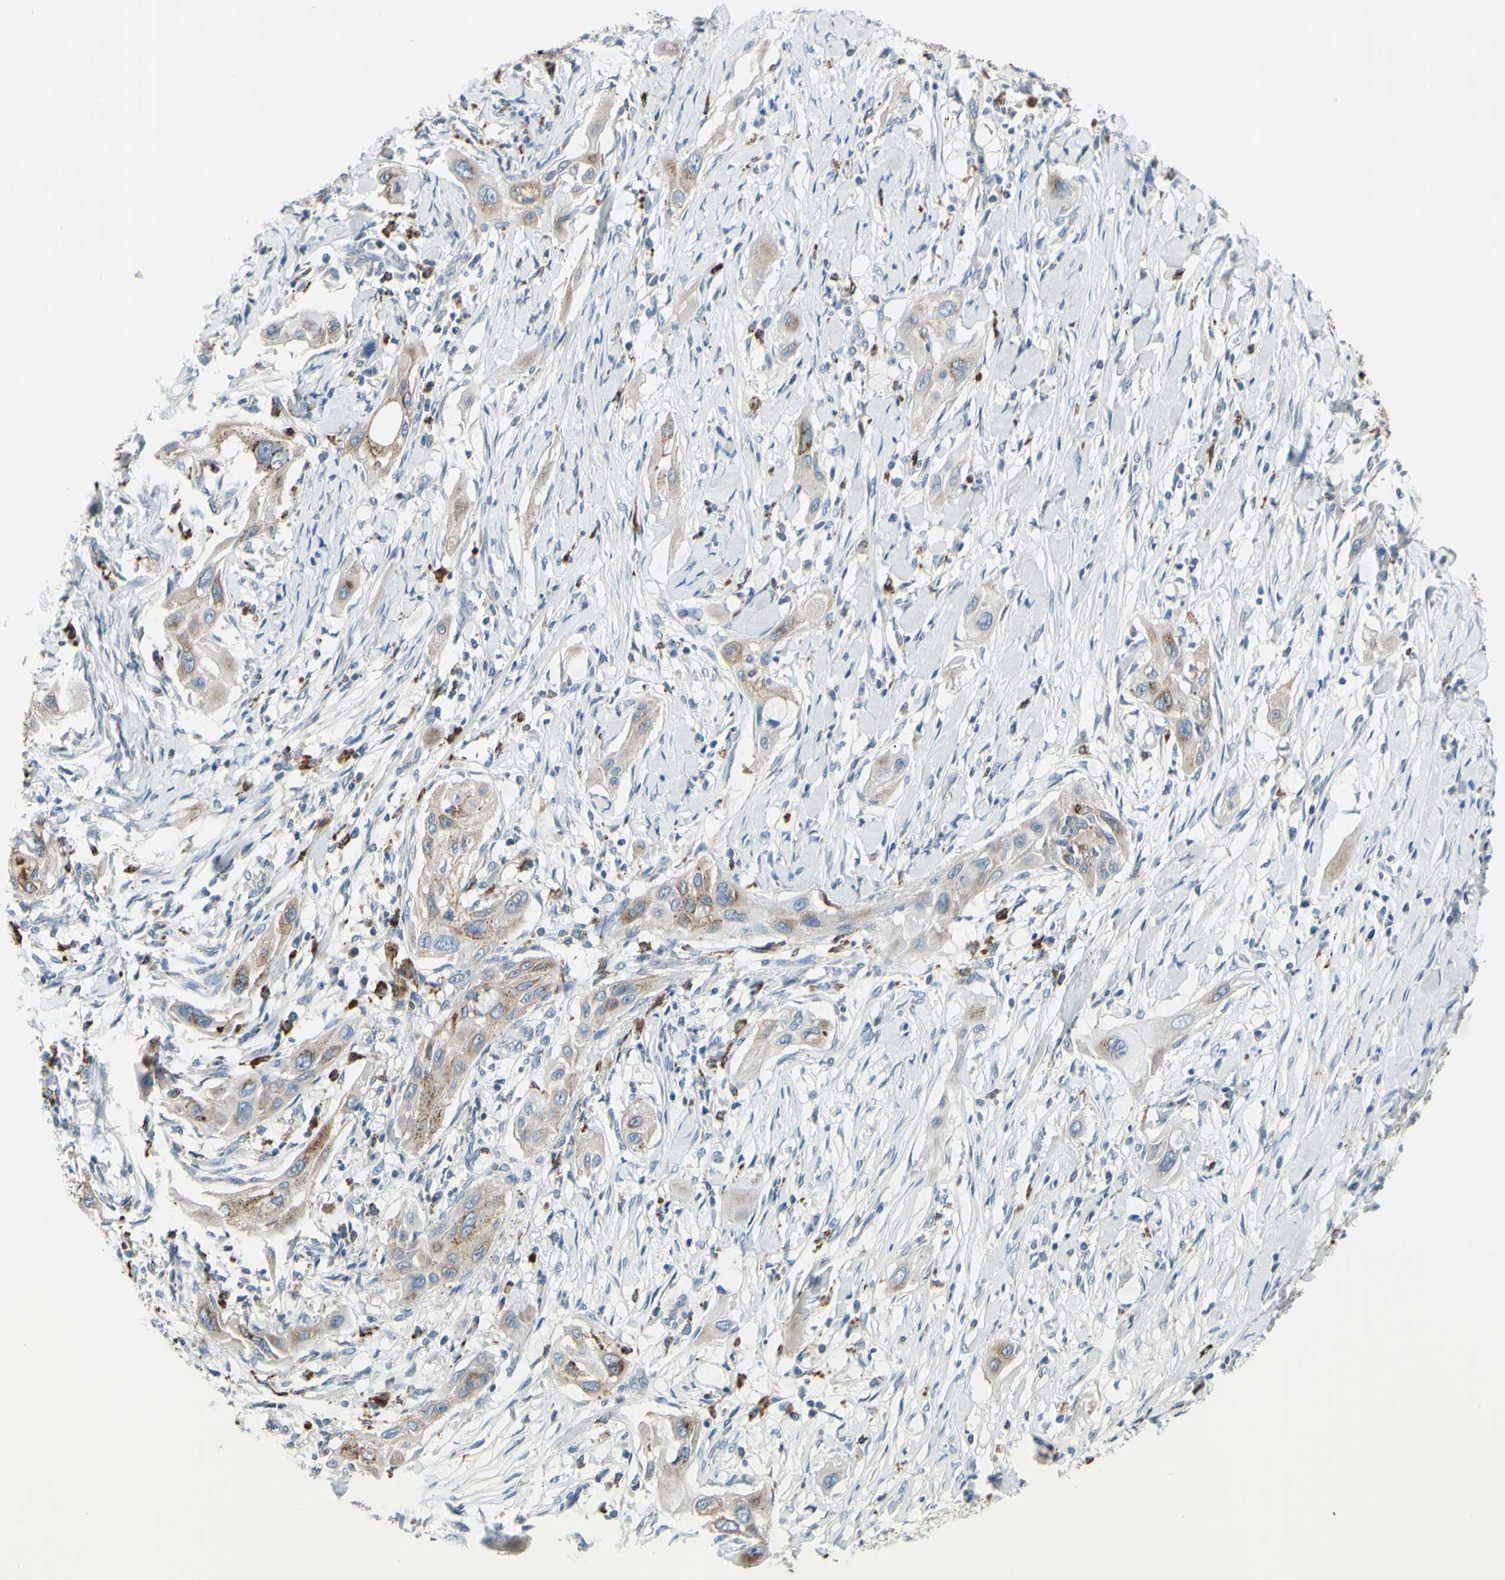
{"staining": {"intensity": "weak", "quantity": ">75%", "location": "cytoplasmic/membranous"}, "tissue": "lung cancer", "cell_type": "Tumor cells", "image_type": "cancer", "snomed": [{"axis": "morphology", "description": "Squamous cell carcinoma, NOS"}, {"axis": "topography", "description": "Lung"}], "caption": "Squamous cell carcinoma (lung) stained with a brown dye reveals weak cytoplasmic/membranous positive expression in about >75% of tumor cells.", "gene": "CTSD", "patient": {"sex": "female", "age": 47}}